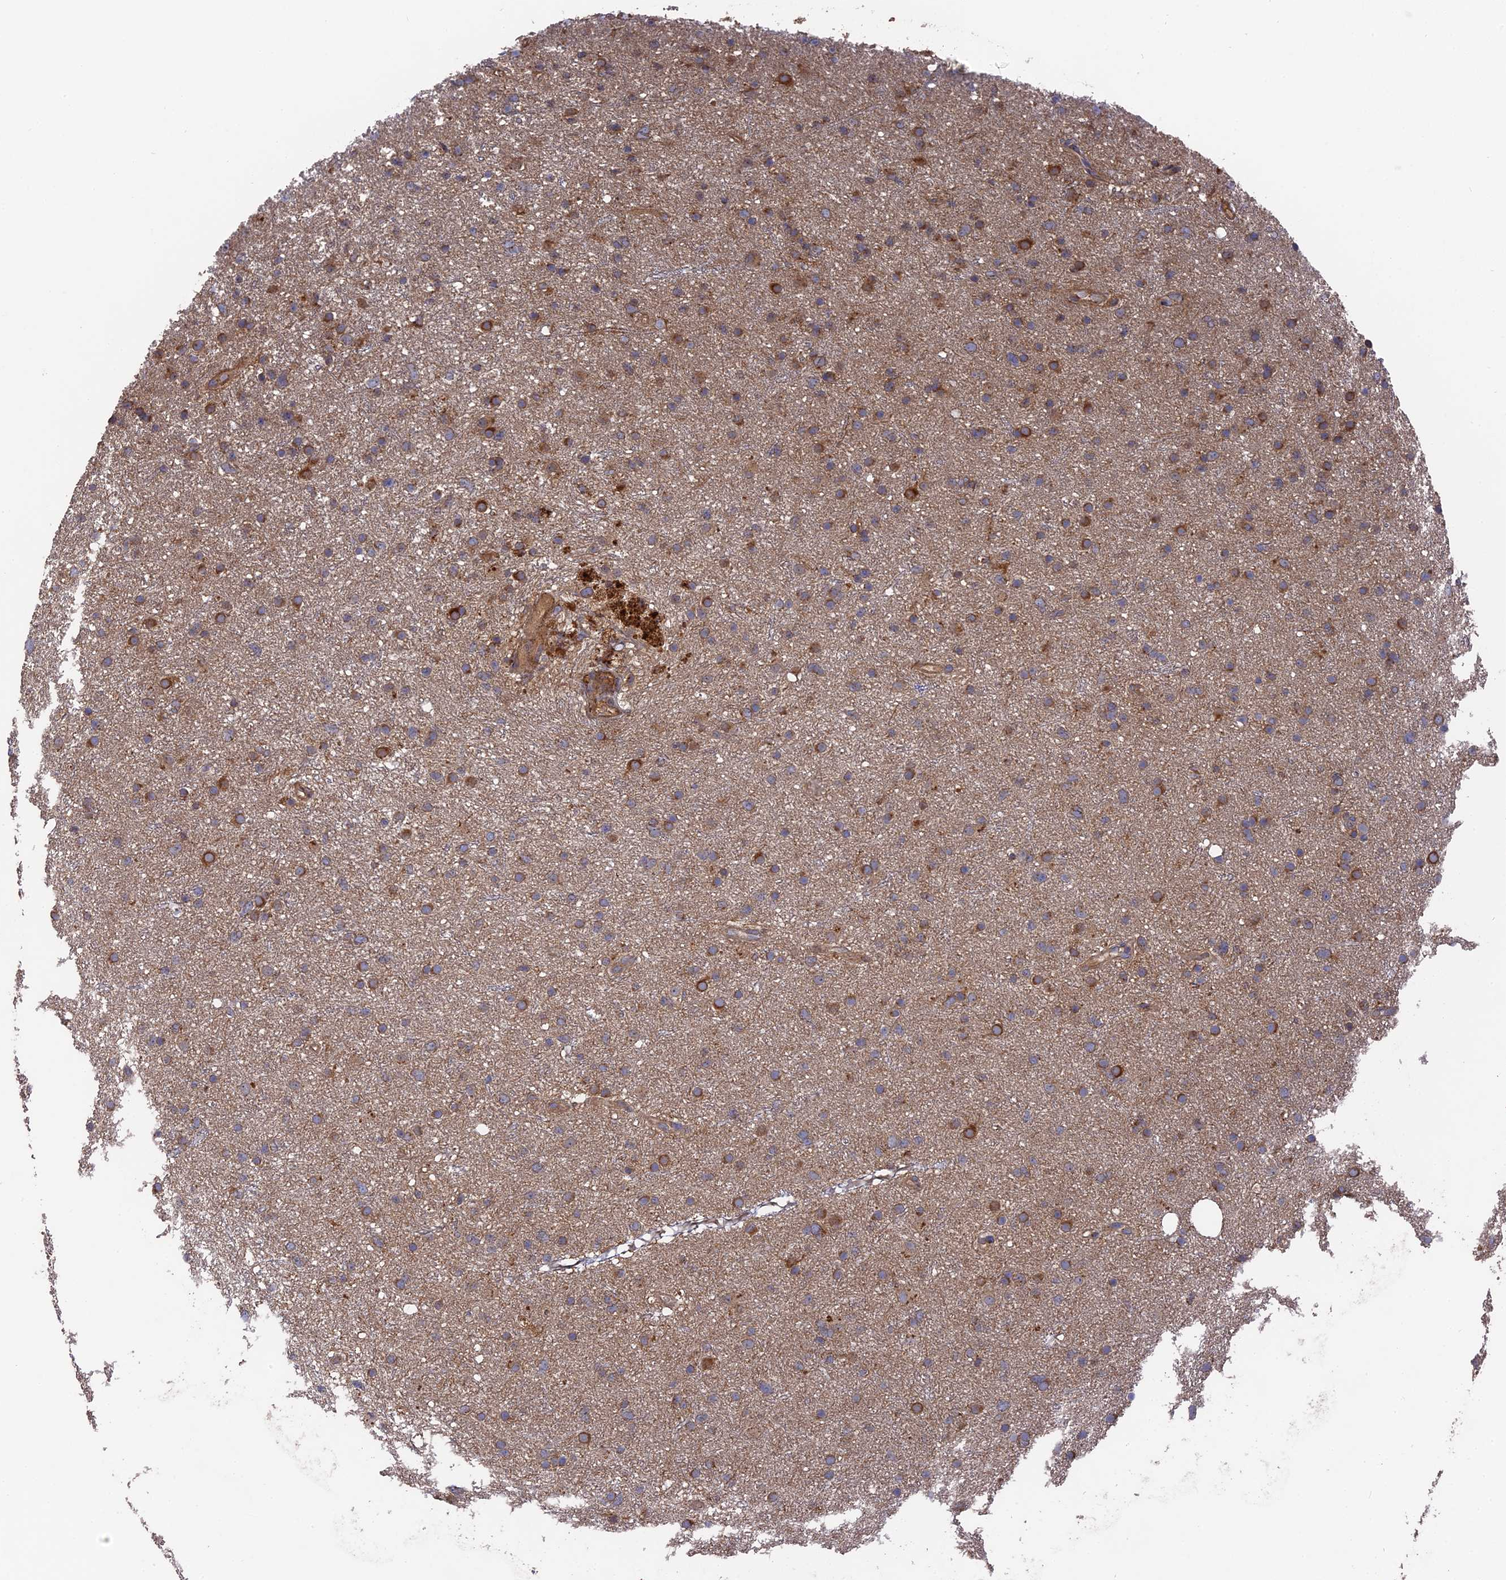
{"staining": {"intensity": "moderate", "quantity": ">75%", "location": "cytoplasmic/membranous"}, "tissue": "glioma", "cell_type": "Tumor cells", "image_type": "cancer", "snomed": [{"axis": "morphology", "description": "Glioma, malignant, Low grade"}, {"axis": "topography", "description": "Cerebral cortex"}], "caption": "A medium amount of moderate cytoplasmic/membranous expression is present in about >75% of tumor cells in malignant glioma (low-grade) tissue.", "gene": "DEF8", "patient": {"sex": "female", "age": 39}}